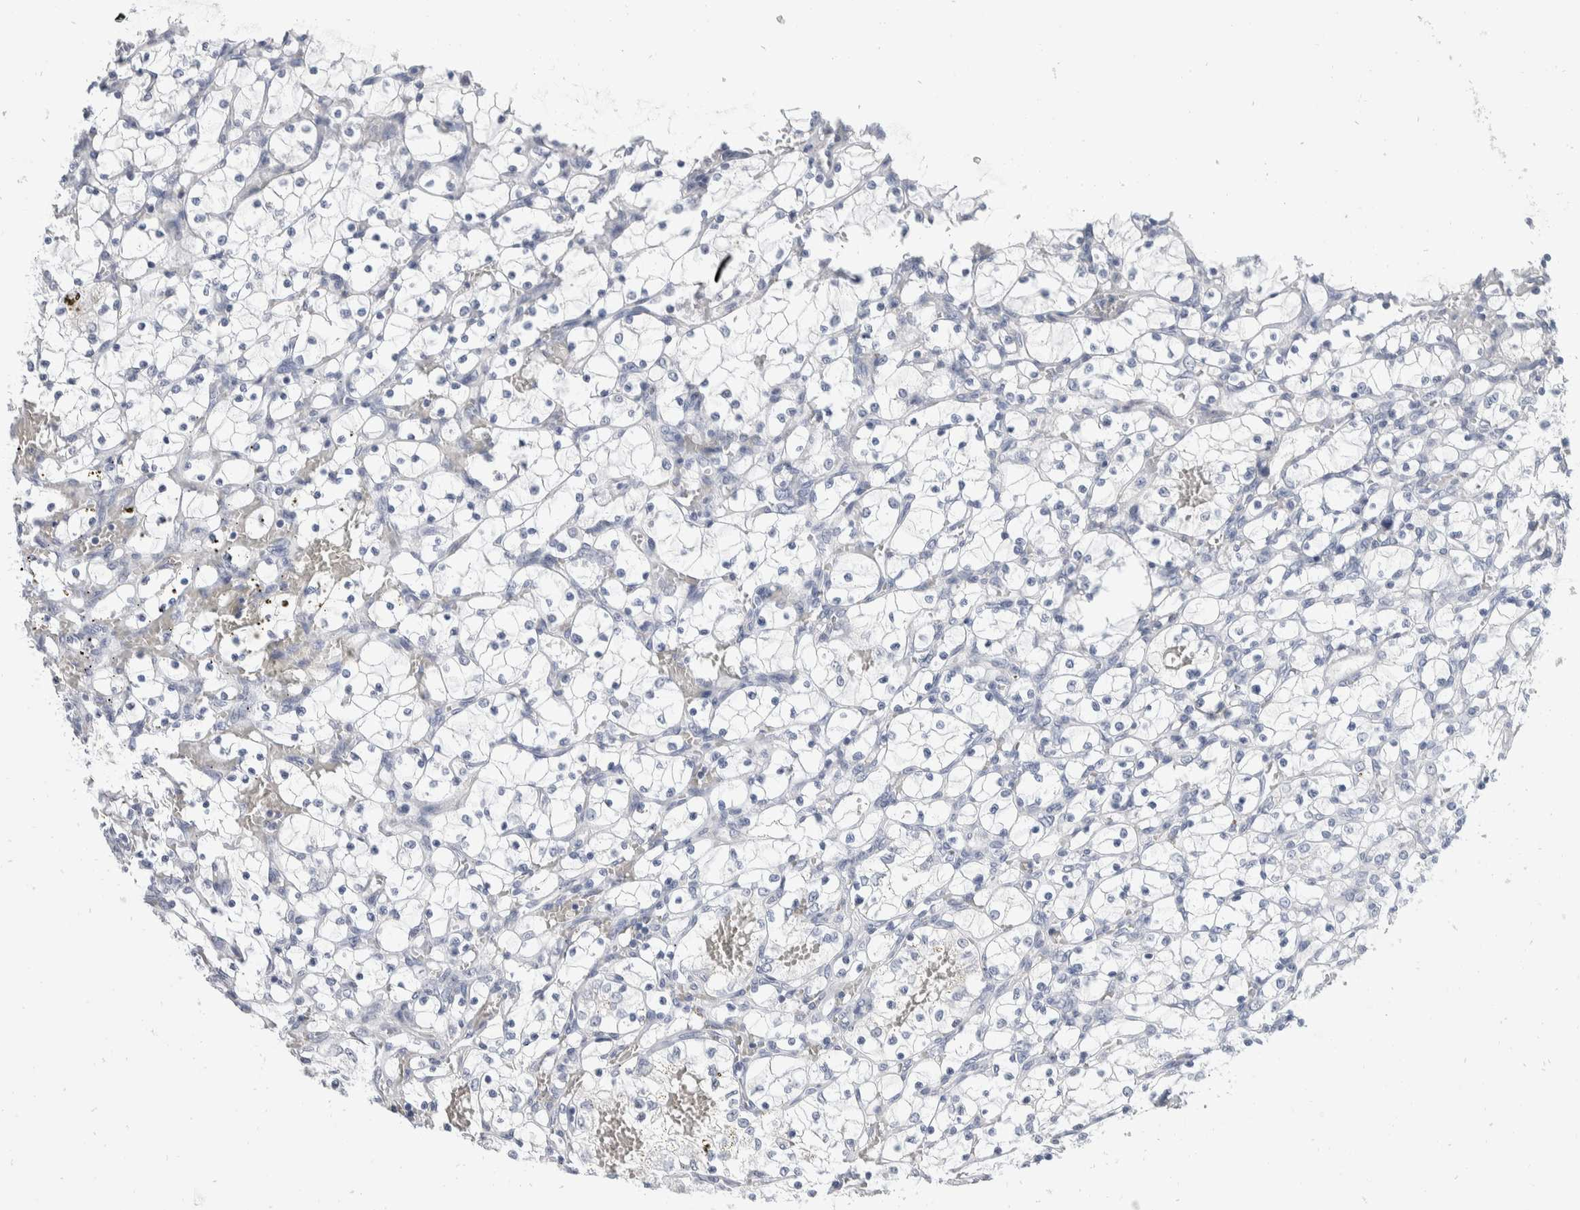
{"staining": {"intensity": "negative", "quantity": "none", "location": "none"}, "tissue": "renal cancer", "cell_type": "Tumor cells", "image_type": "cancer", "snomed": [{"axis": "morphology", "description": "Adenocarcinoma, NOS"}, {"axis": "topography", "description": "Kidney"}], "caption": "IHC of human renal cancer (adenocarcinoma) demonstrates no staining in tumor cells. (DAB (3,3'-diaminobenzidine) IHC, high magnification).", "gene": "CATSPERD", "patient": {"sex": "female", "age": 69}}